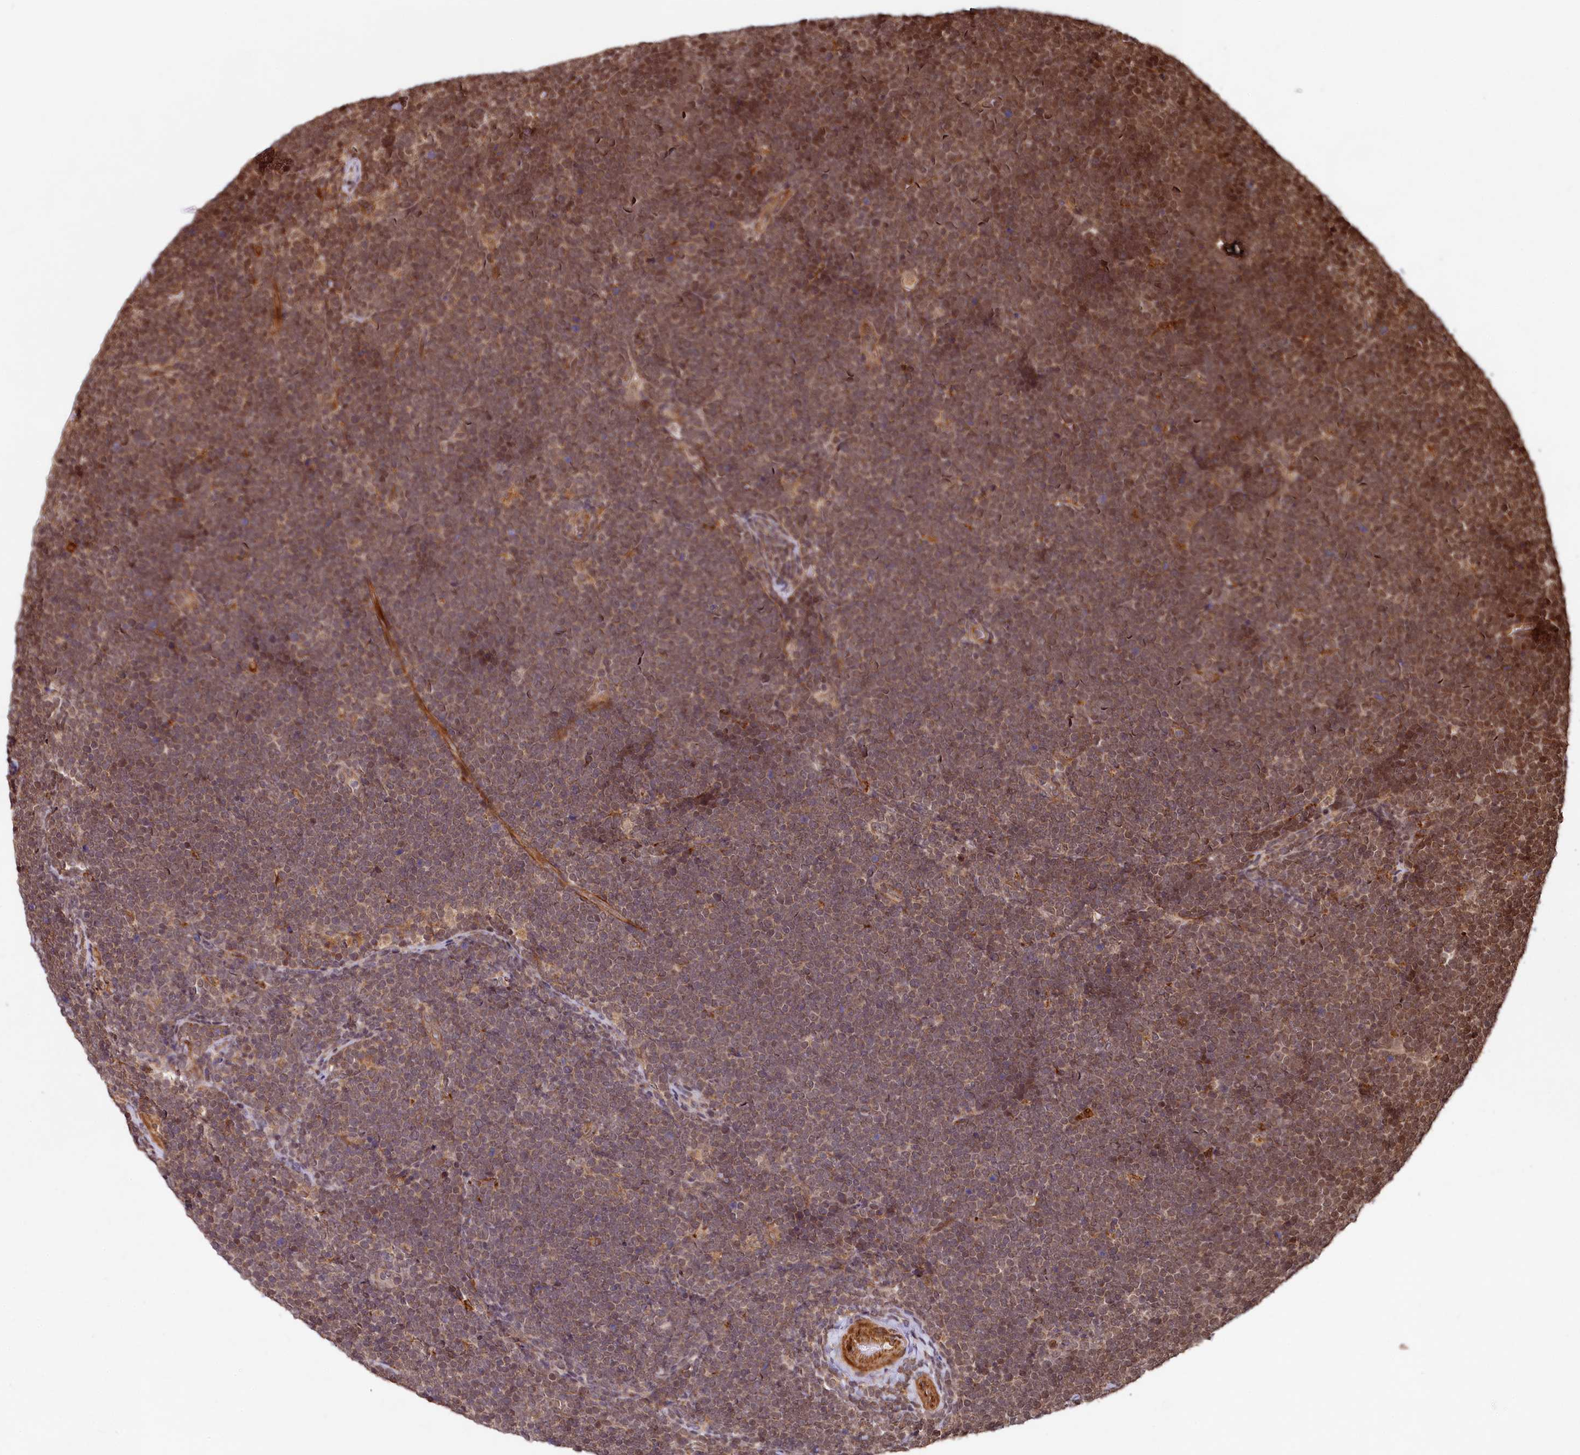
{"staining": {"intensity": "moderate", "quantity": "25%-75%", "location": "cytoplasmic/membranous"}, "tissue": "lymphoma", "cell_type": "Tumor cells", "image_type": "cancer", "snomed": [{"axis": "morphology", "description": "Malignant lymphoma, non-Hodgkin's type, High grade"}, {"axis": "topography", "description": "Lymph node"}], "caption": "High-power microscopy captured an IHC image of malignant lymphoma, non-Hodgkin's type (high-grade), revealing moderate cytoplasmic/membranous expression in approximately 25%-75% of tumor cells.", "gene": "TRIM23", "patient": {"sex": "male", "age": 13}}